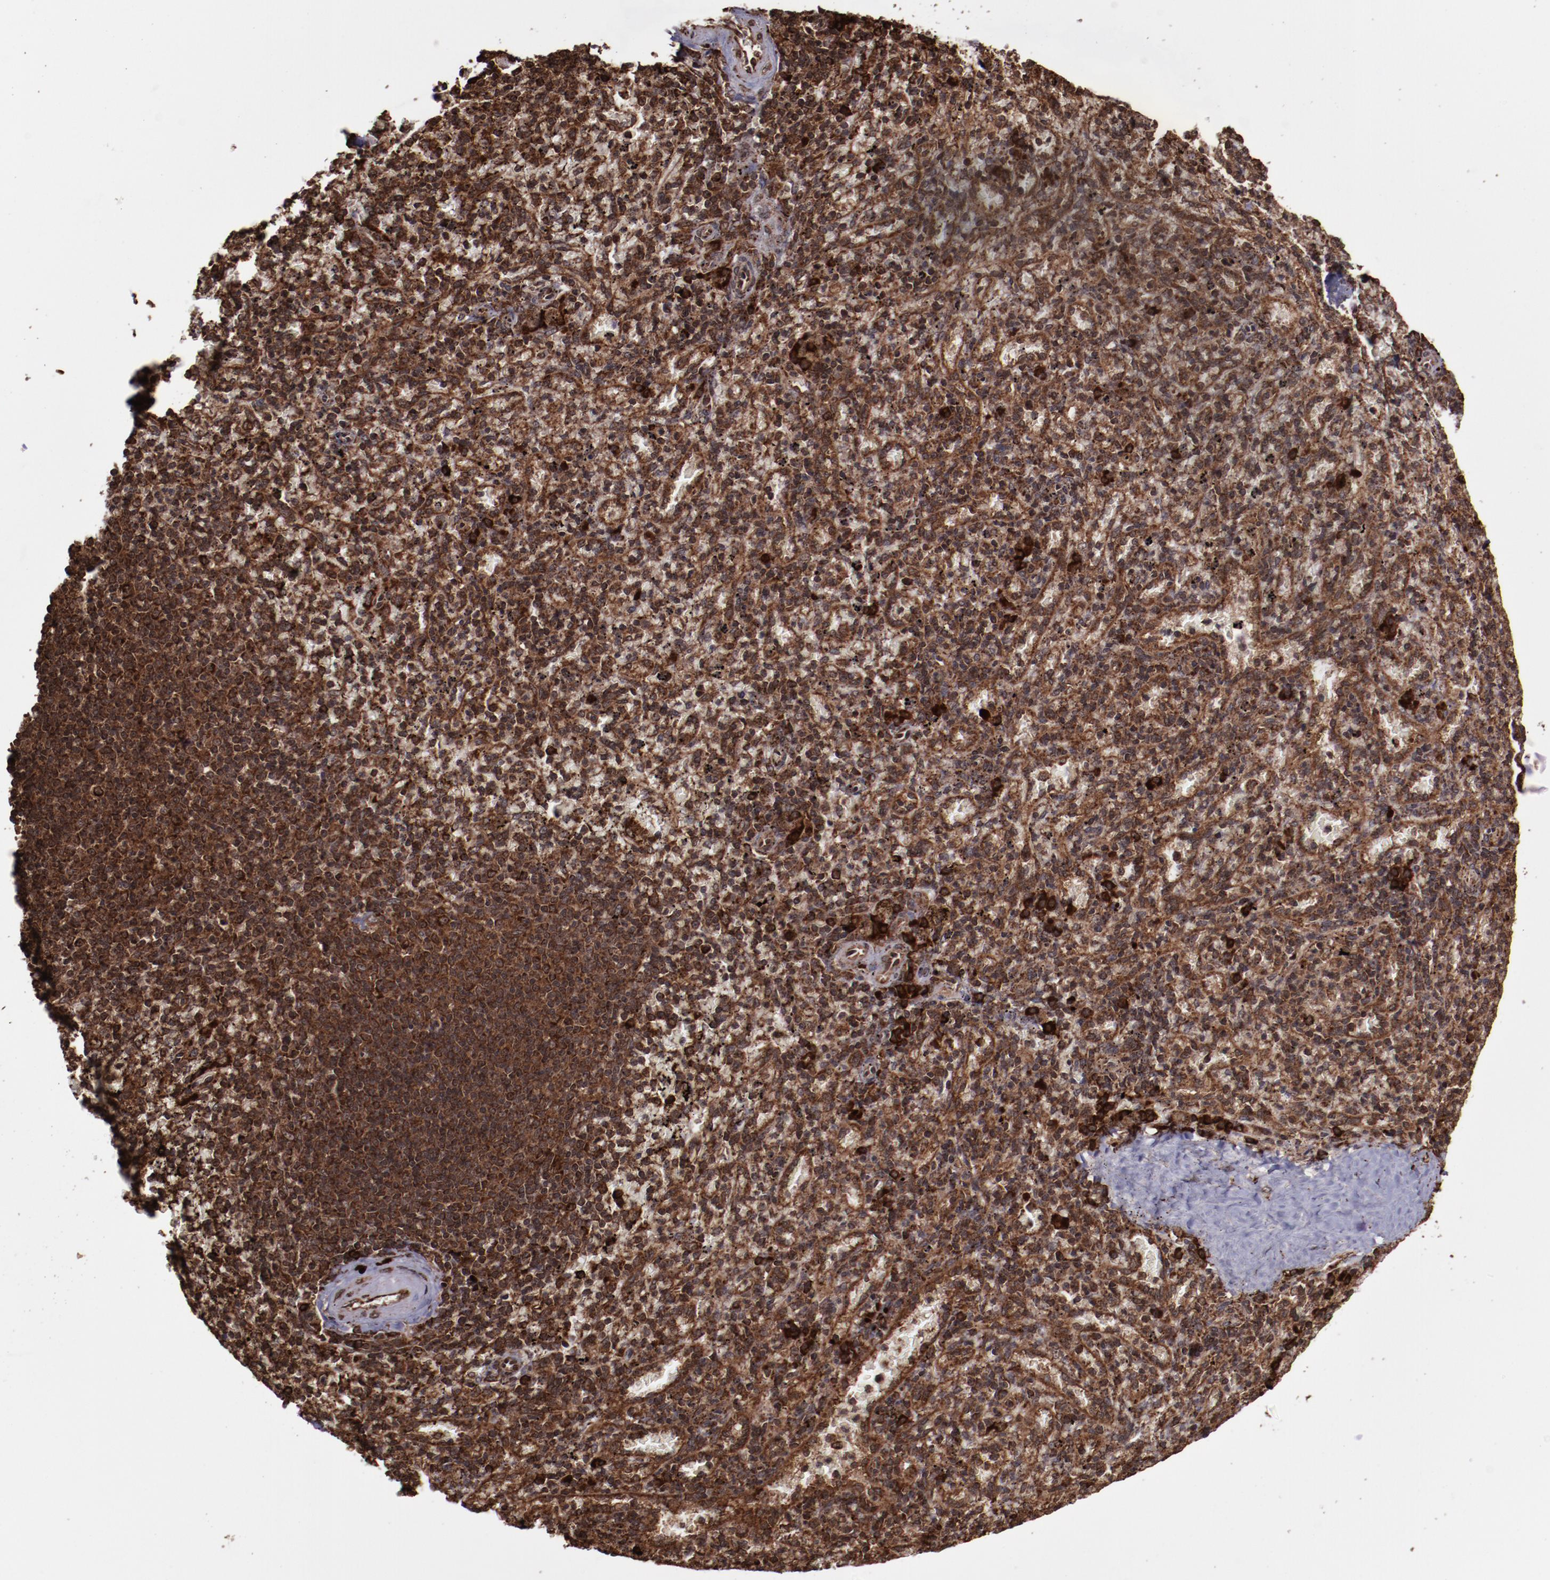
{"staining": {"intensity": "strong", "quantity": ">75%", "location": "cytoplasmic/membranous,nuclear"}, "tissue": "spleen", "cell_type": "Cells in red pulp", "image_type": "normal", "snomed": [{"axis": "morphology", "description": "Normal tissue, NOS"}, {"axis": "topography", "description": "Spleen"}], "caption": "This photomicrograph displays immunohistochemistry staining of unremarkable spleen, with high strong cytoplasmic/membranous,nuclear staining in about >75% of cells in red pulp.", "gene": "EIF4ENIF1", "patient": {"sex": "female", "age": 43}}